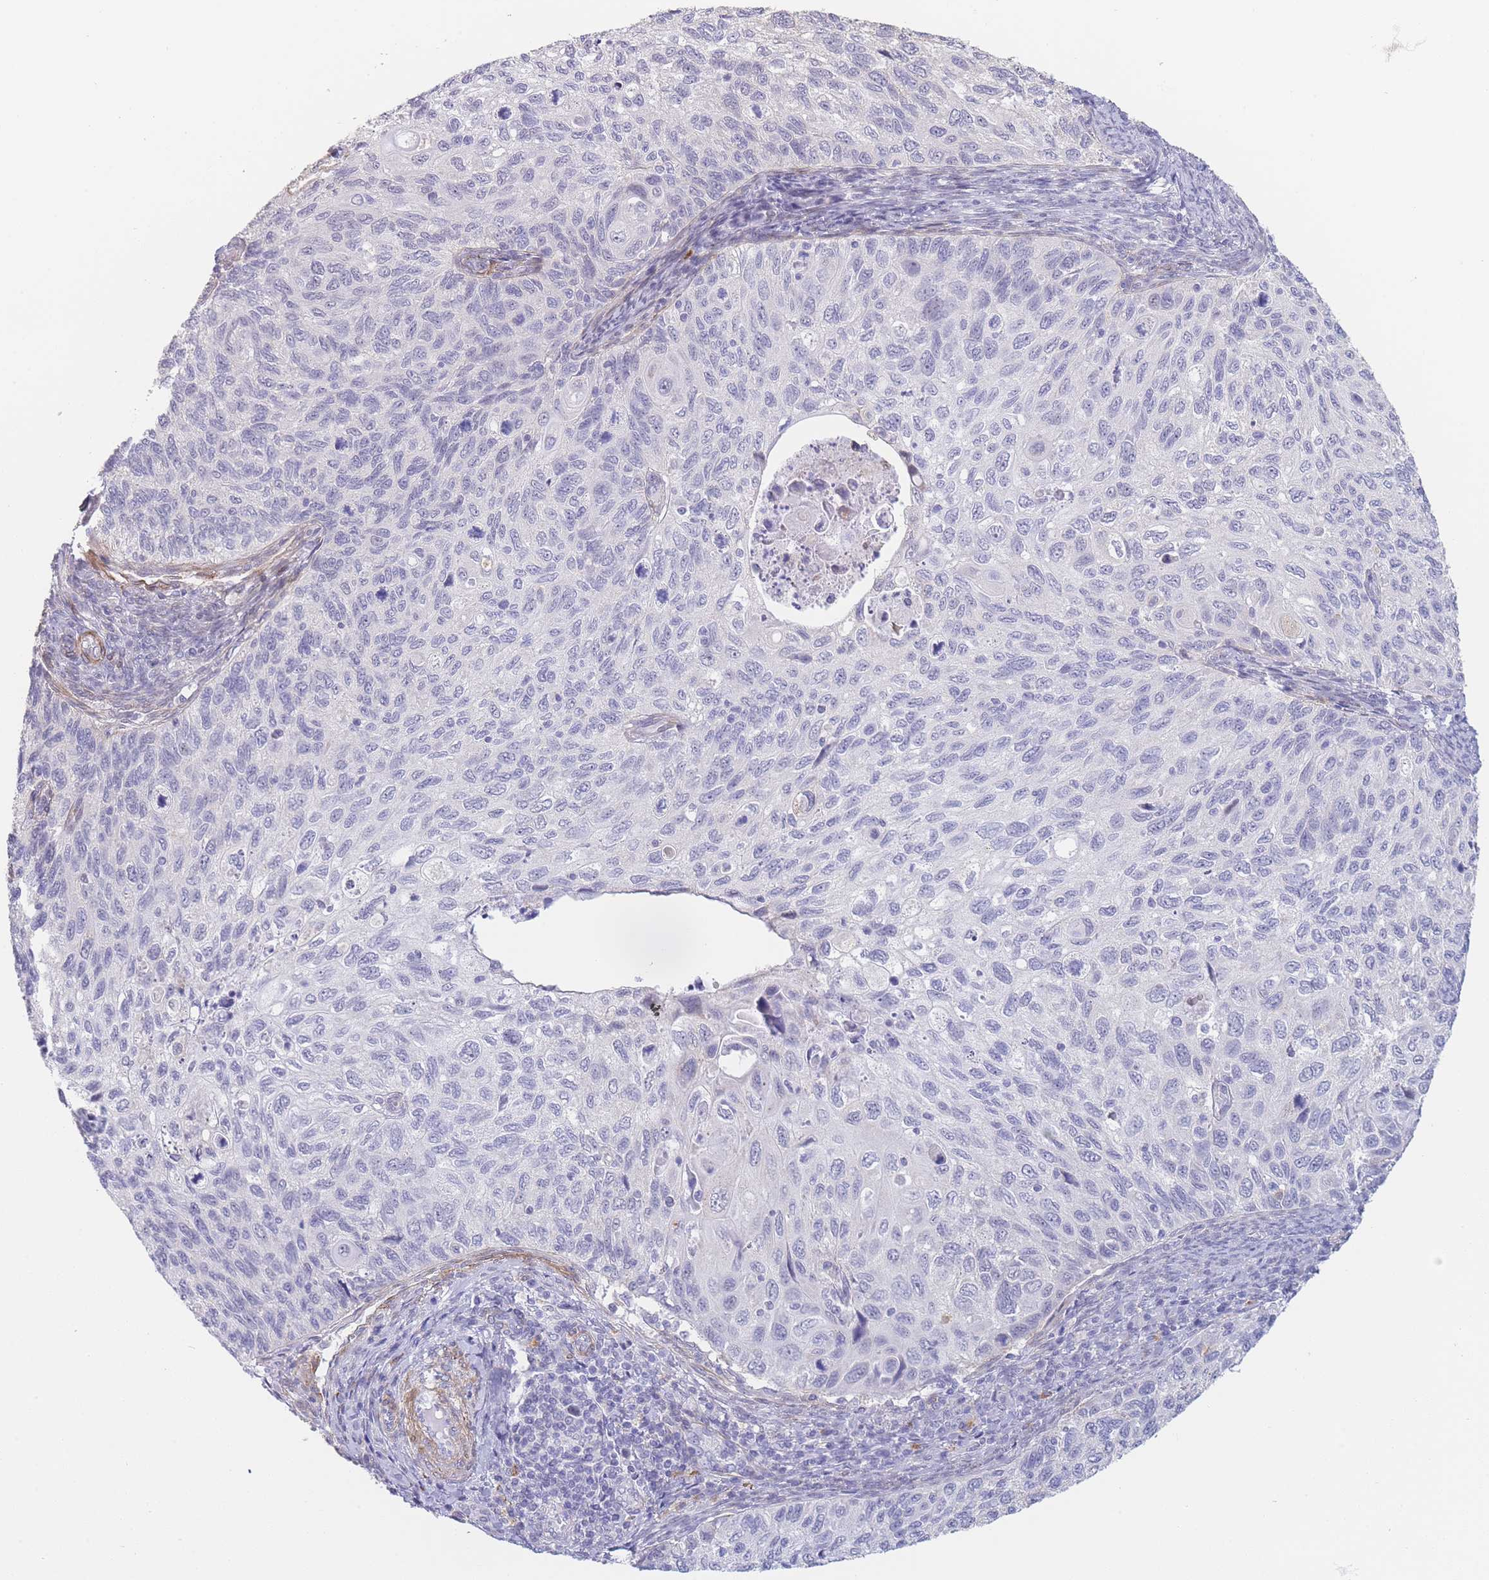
{"staining": {"intensity": "negative", "quantity": "none", "location": "none"}, "tissue": "cervical cancer", "cell_type": "Tumor cells", "image_type": "cancer", "snomed": [{"axis": "morphology", "description": "Squamous cell carcinoma, NOS"}, {"axis": "topography", "description": "Cervix"}], "caption": "Cervical cancer (squamous cell carcinoma) was stained to show a protein in brown. There is no significant staining in tumor cells.", "gene": "ASAP3", "patient": {"sex": "female", "age": 70}}